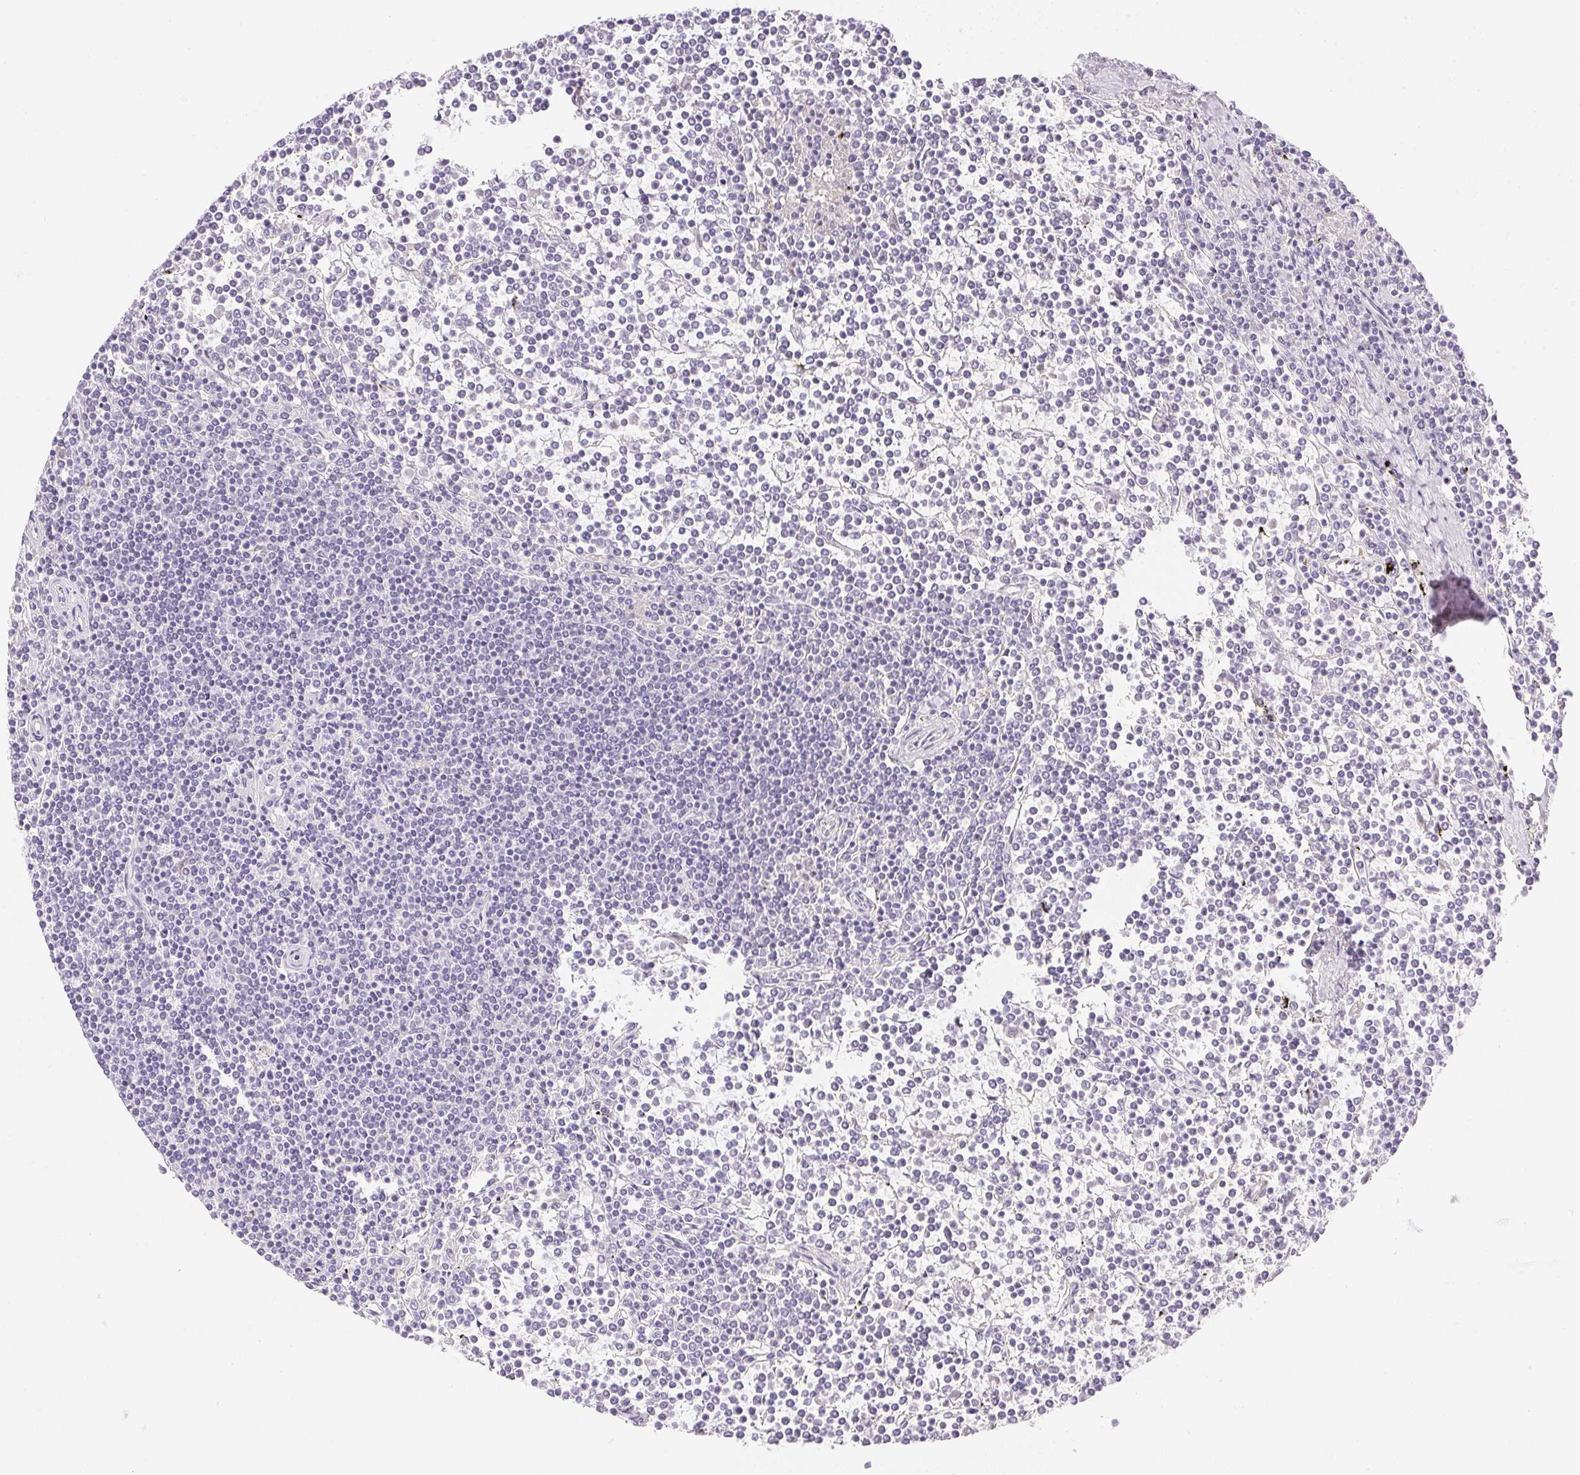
{"staining": {"intensity": "negative", "quantity": "none", "location": "none"}, "tissue": "lymphoma", "cell_type": "Tumor cells", "image_type": "cancer", "snomed": [{"axis": "morphology", "description": "Malignant lymphoma, non-Hodgkin's type, Low grade"}, {"axis": "topography", "description": "Spleen"}], "caption": "DAB immunohistochemical staining of malignant lymphoma, non-Hodgkin's type (low-grade) reveals no significant staining in tumor cells. Nuclei are stained in blue.", "gene": "ATP6V1G3", "patient": {"sex": "female", "age": 19}}